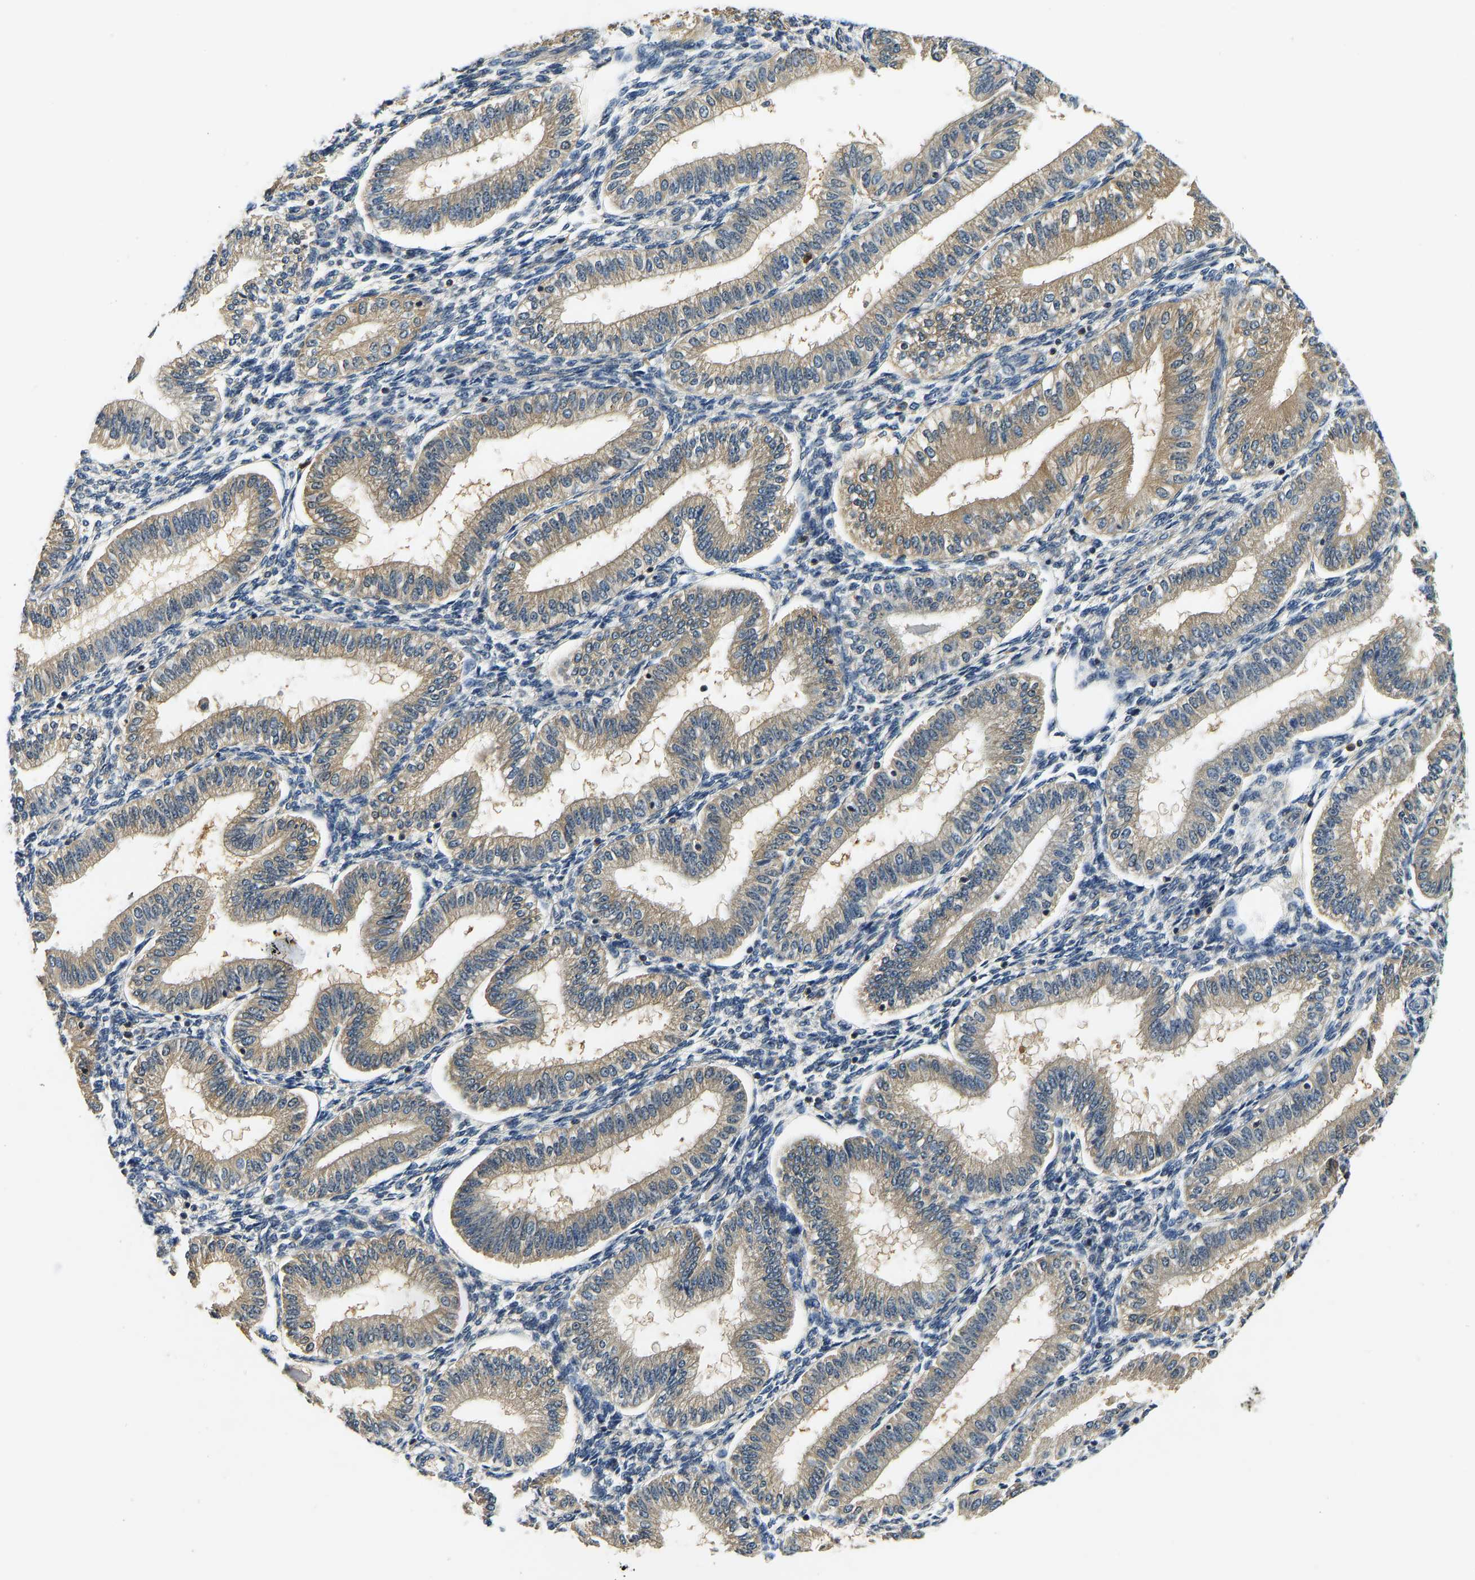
{"staining": {"intensity": "negative", "quantity": "none", "location": "none"}, "tissue": "endometrium", "cell_type": "Cells in endometrial stroma", "image_type": "normal", "snomed": [{"axis": "morphology", "description": "Normal tissue, NOS"}, {"axis": "topography", "description": "Endometrium"}], "caption": "Cells in endometrial stroma are negative for protein expression in unremarkable human endometrium. (DAB (3,3'-diaminobenzidine) immunohistochemistry, high magnification).", "gene": "RESF1", "patient": {"sex": "female", "age": 39}}